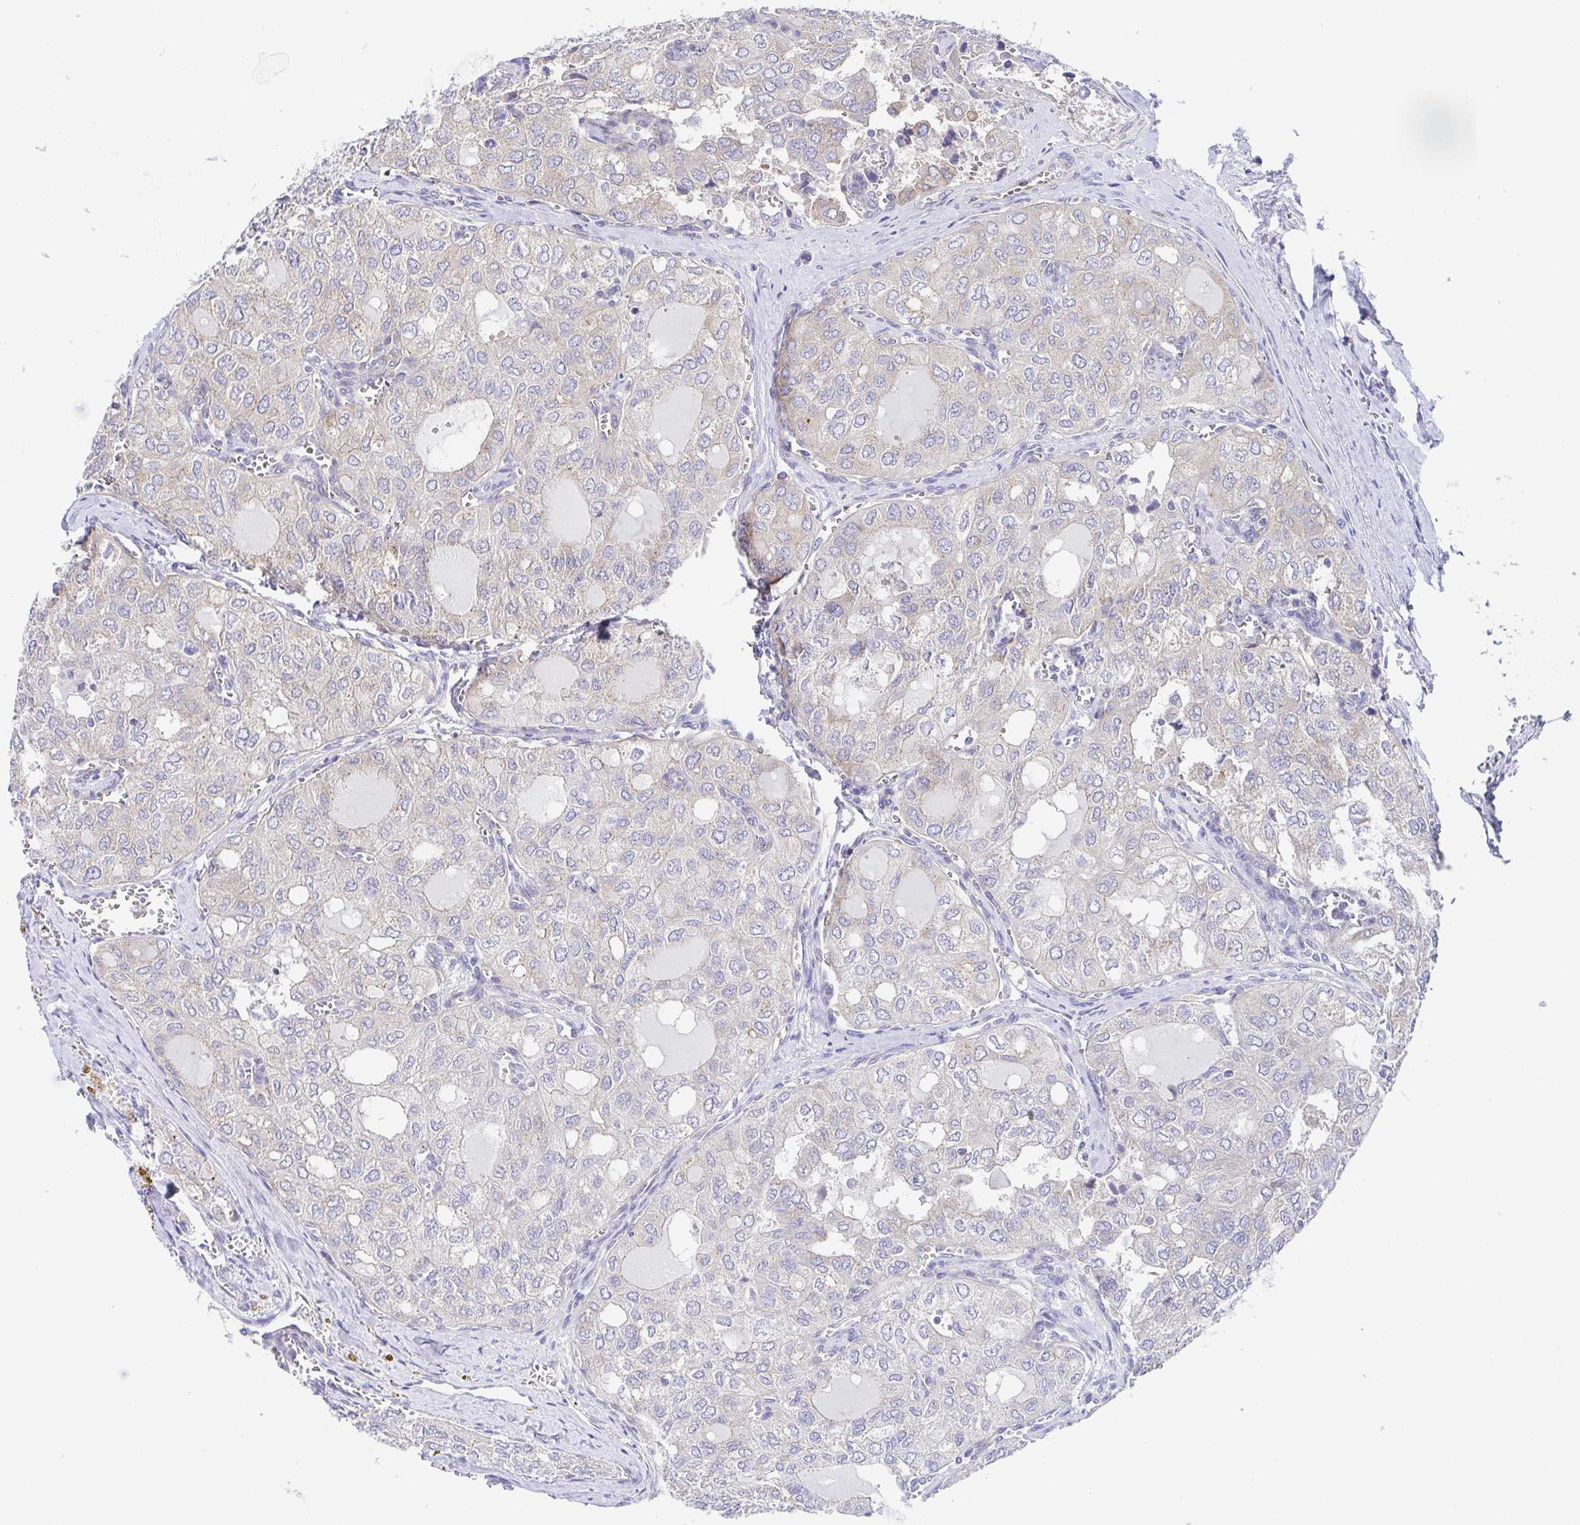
{"staining": {"intensity": "negative", "quantity": "none", "location": "none"}, "tissue": "thyroid cancer", "cell_type": "Tumor cells", "image_type": "cancer", "snomed": [{"axis": "morphology", "description": "Follicular adenoma carcinoma, NOS"}, {"axis": "topography", "description": "Thyroid gland"}], "caption": "This is an IHC histopathology image of human thyroid cancer (follicular adenoma carcinoma). There is no staining in tumor cells.", "gene": "GOLGA1", "patient": {"sex": "male", "age": 75}}